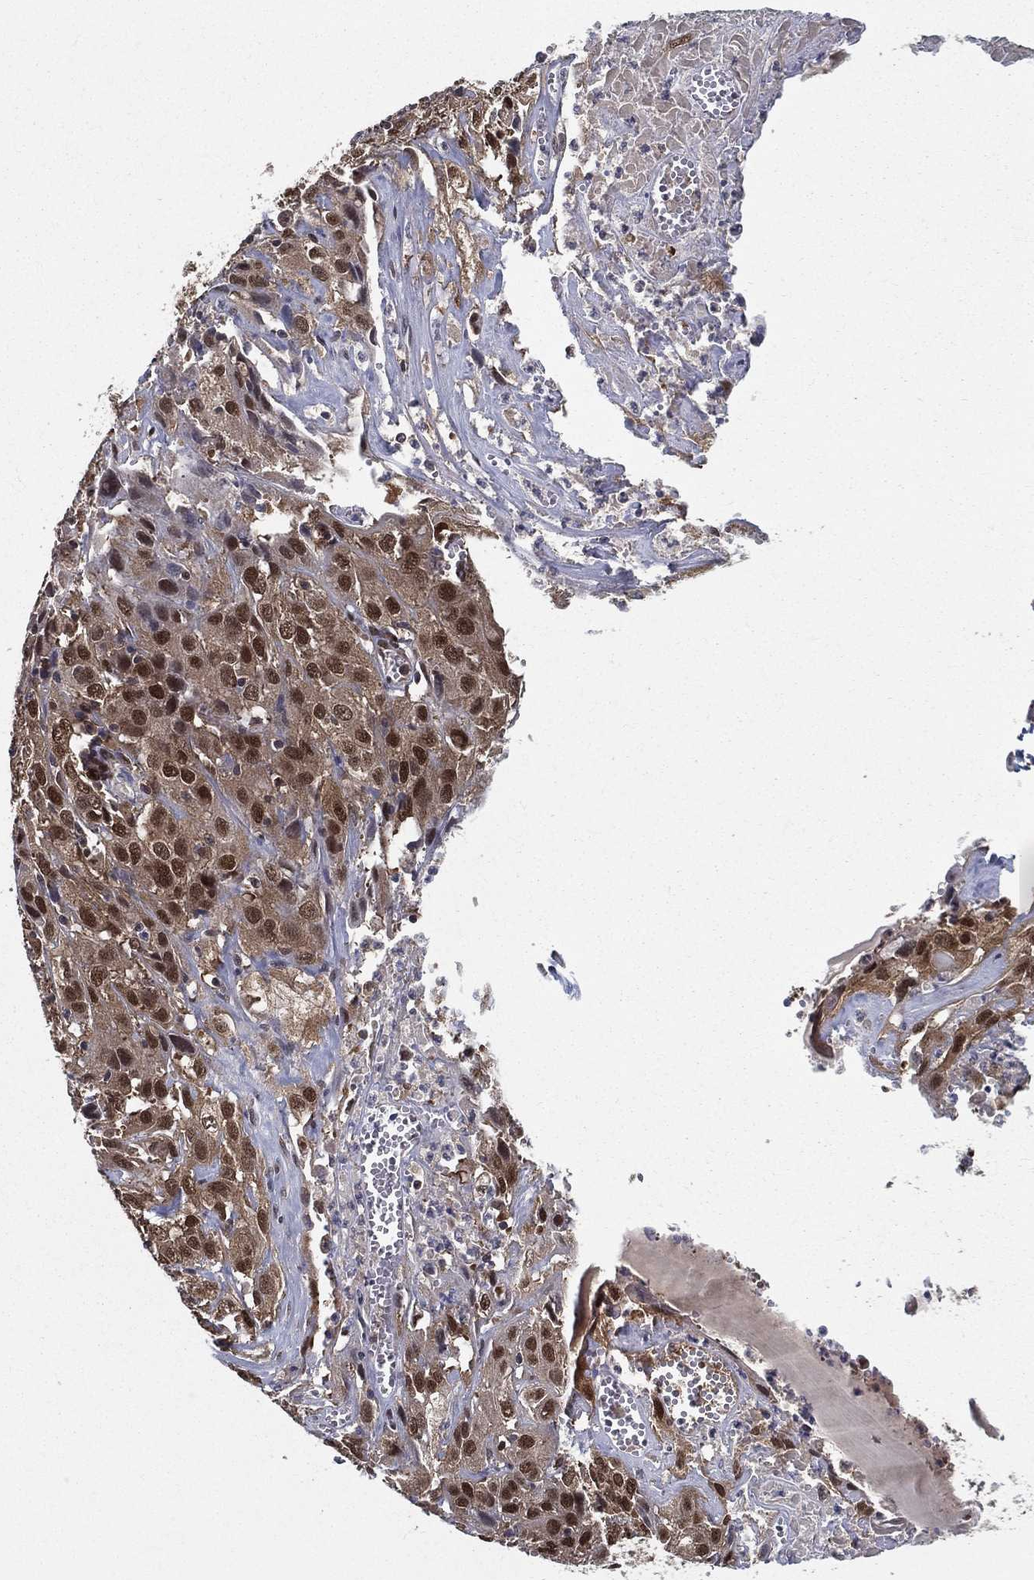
{"staining": {"intensity": "strong", "quantity": ">75%", "location": "cytoplasmic/membranous,nuclear"}, "tissue": "cervical cancer", "cell_type": "Tumor cells", "image_type": "cancer", "snomed": [{"axis": "morphology", "description": "Squamous cell carcinoma, NOS"}, {"axis": "topography", "description": "Cervix"}], "caption": "This is a histology image of immunohistochemistry (IHC) staining of cervical squamous cell carcinoma, which shows strong expression in the cytoplasmic/membranous and nuclear of tumor cells.", "gene": "CARM1", "patient": {"sex": "female", "age": 32}}